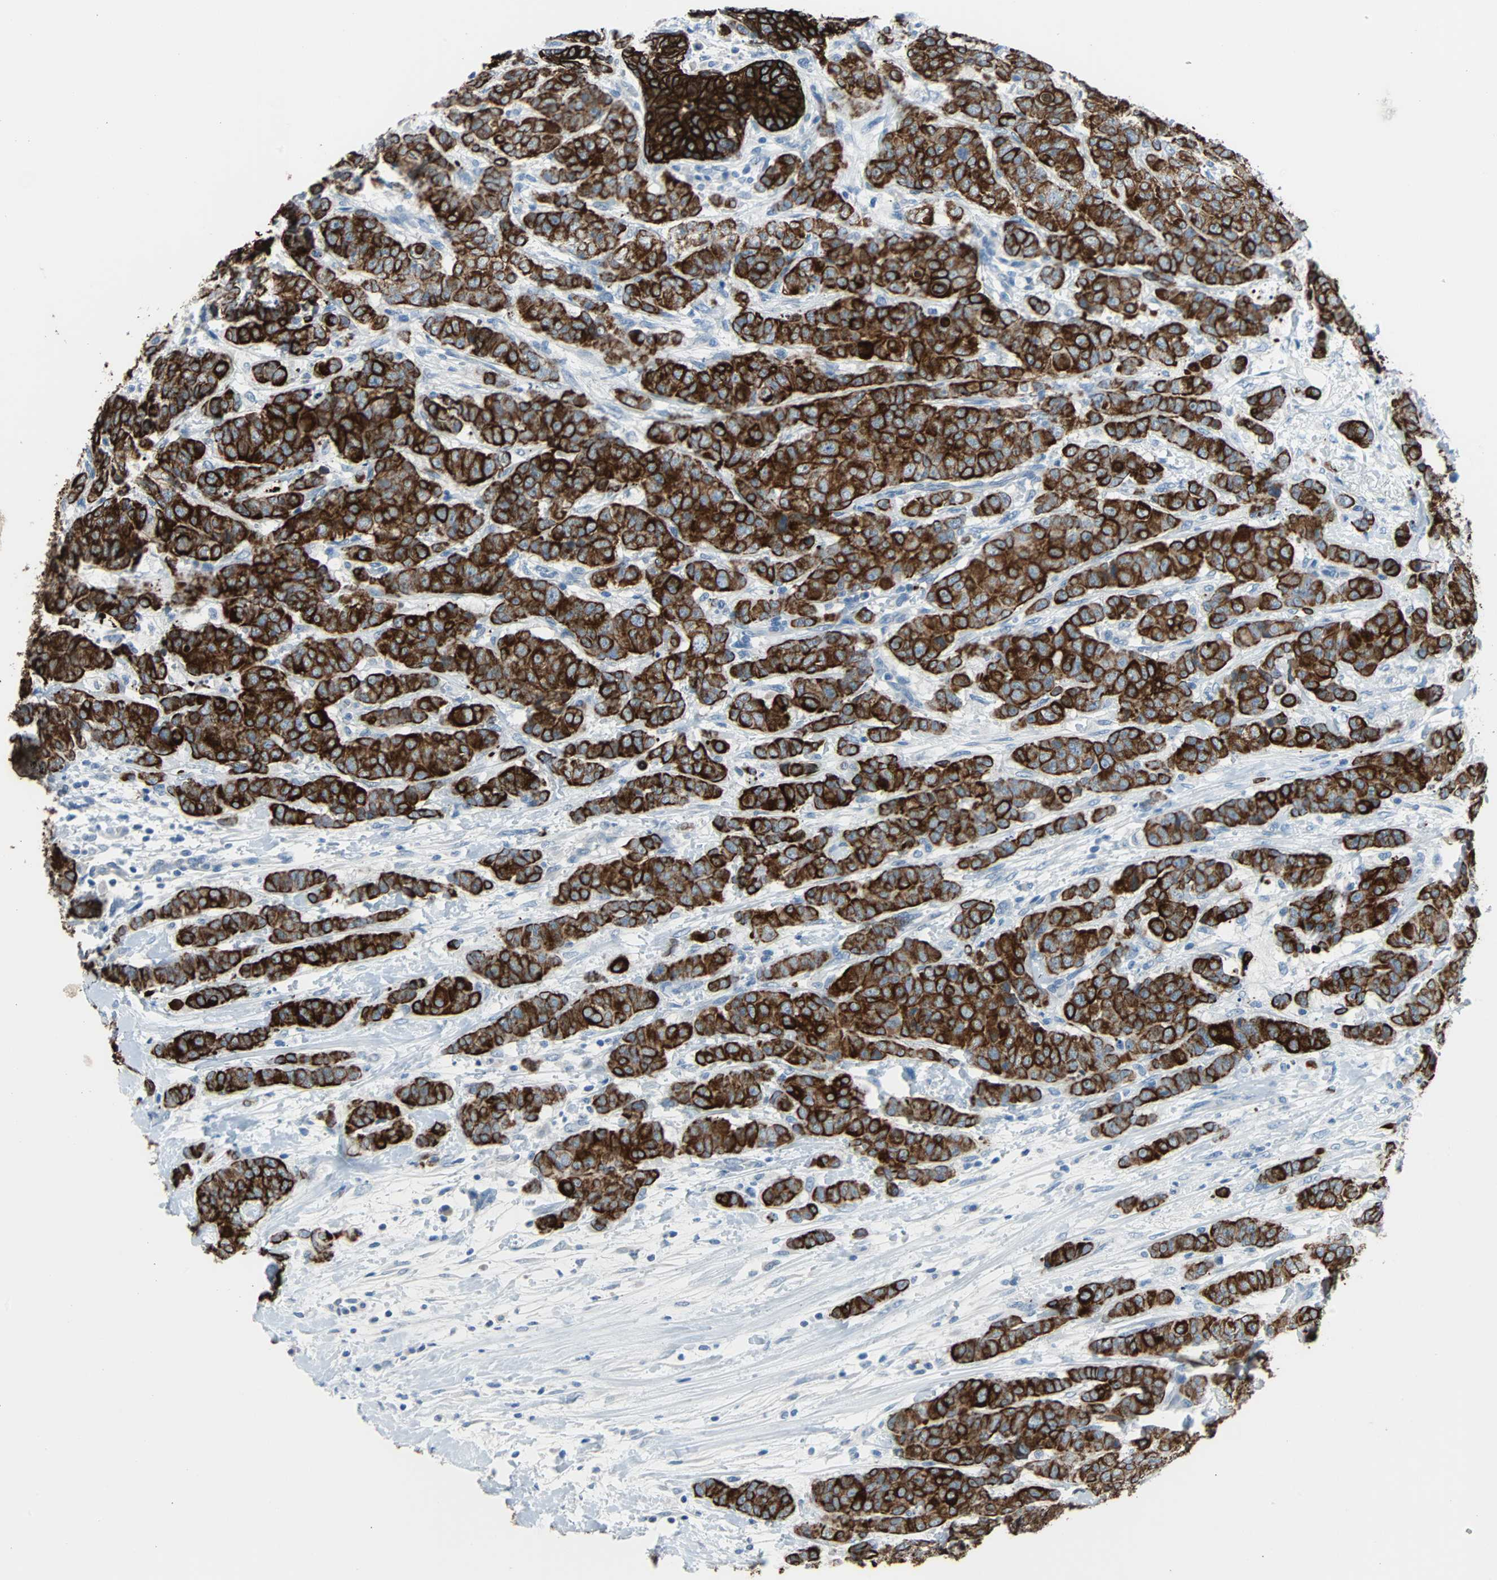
{"staining": {"intensity": "strong", "quantity": ">75%", "location": "cytoplasmic/membranous"}, "tissue": "breast cancer", "cell_type": "Tumor cells", "image_type": "cancer", "snomed": [{"axis": "morphology", "description": "Duct carcinoma"}, {"axis": "topography", "description": "Breast"}], "caption": "An immunohistochemistry (IHC) histopathology image of tumor tissue is shown. Protein staining in brown shows strong cytoplasmic/membranous positivity in breast cancer (infiltrating ductal carcinoma) within tumor cells.", "gene": "KRT7", "patient": {"sex": "female", "age": 40}}